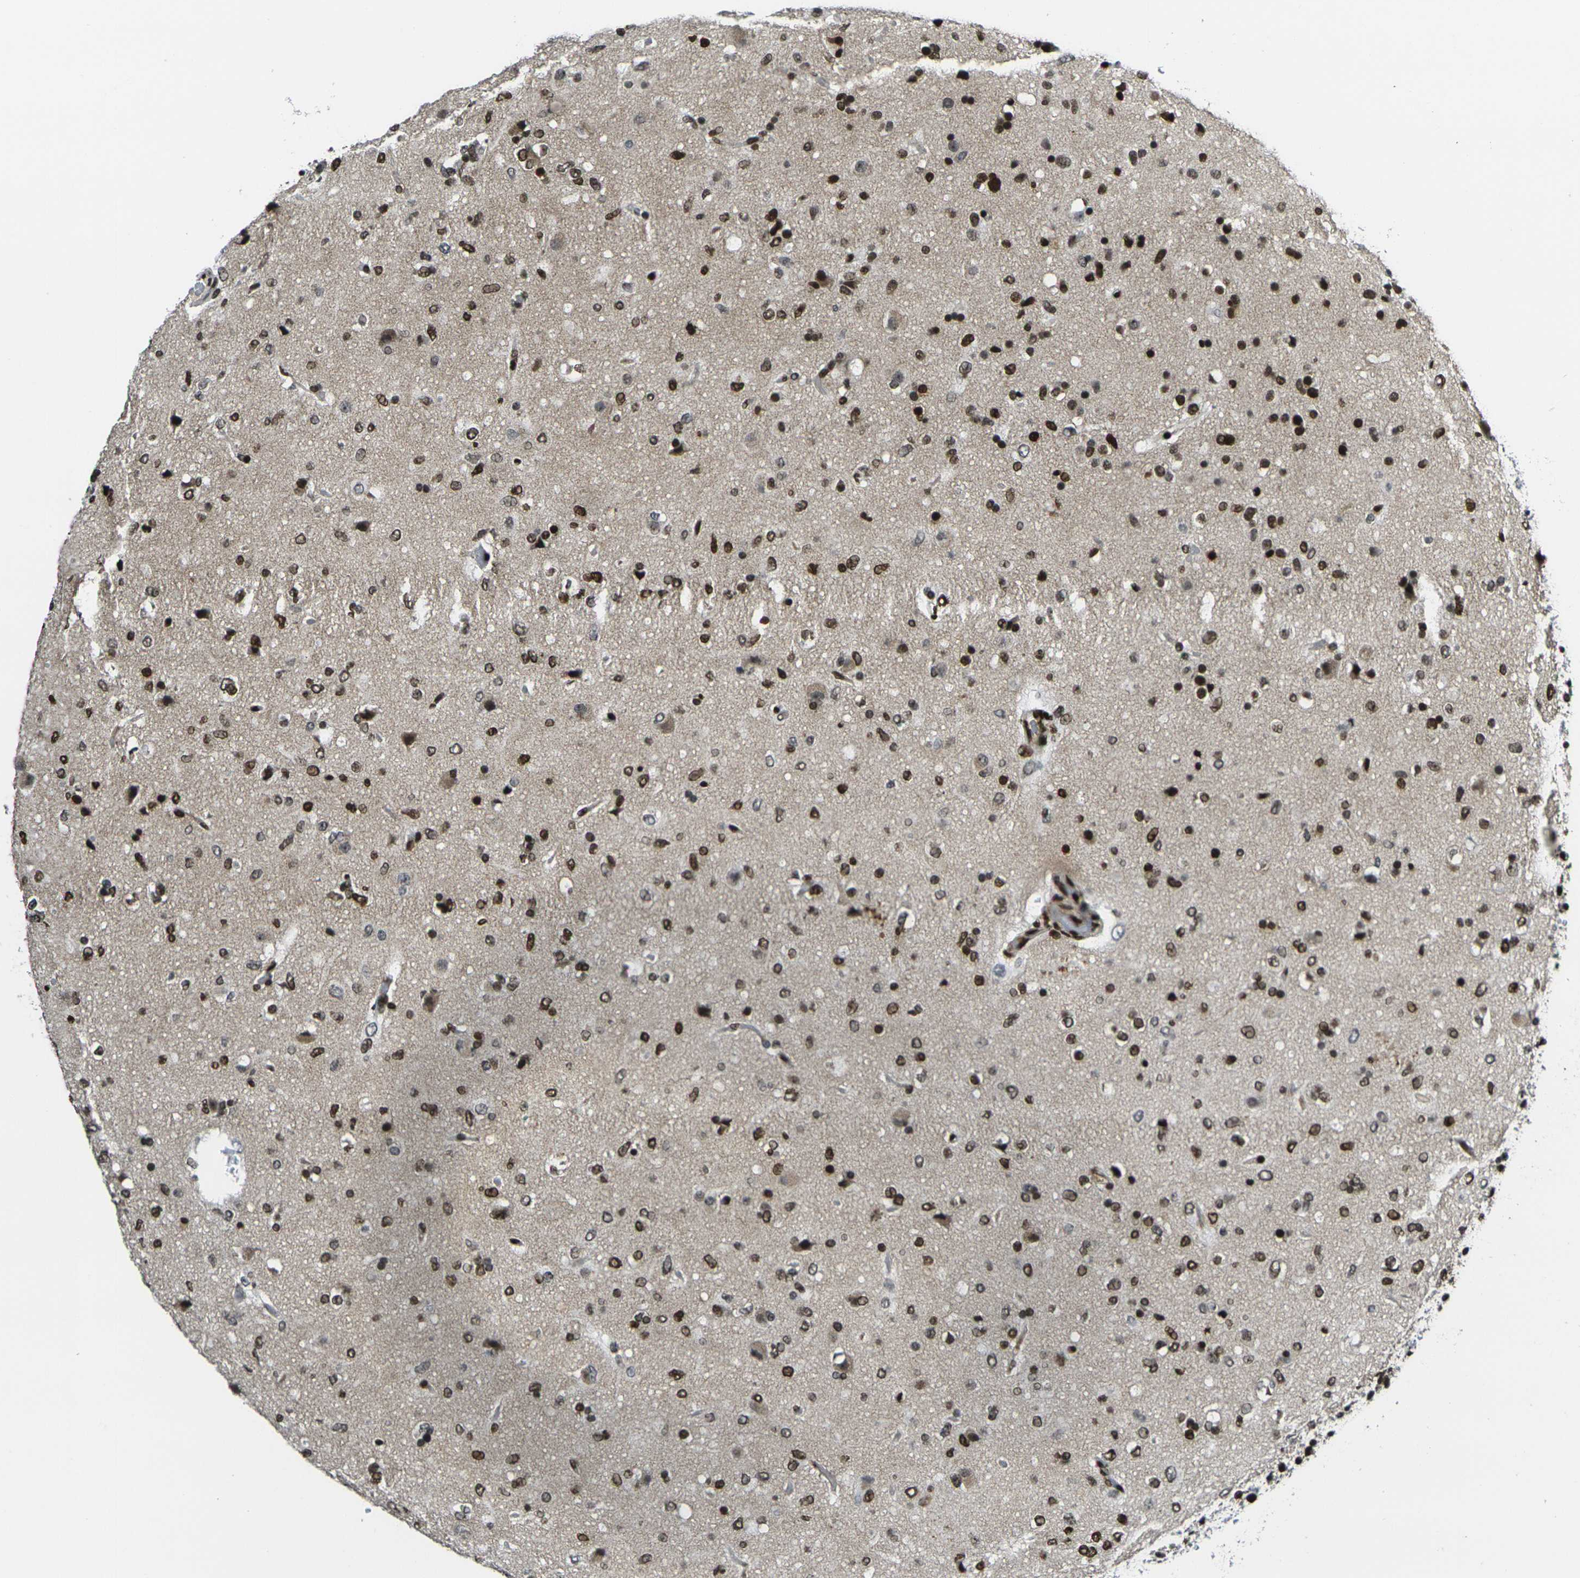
{"staining": {"intensity": "strong", "quantity": ">75%", "location": "nuclear"}, "tissue": "glioma", "cell_type": "Tumor cells", "image_type": "cancer", "snomed": [{"axis": "morphology", "description": "Glioma, malignant, Low grade"}, {"axis": "topography", "description": "Brain"}], "caption": "A photomicrograph showing strong nuclear expression in approximately >75% of tumor cells in malignant glioma (low-grade), as visualized by brown immunohistochemical staining.", "gene": "H1-10", "patient": {"sex": "male", "age": 77}}